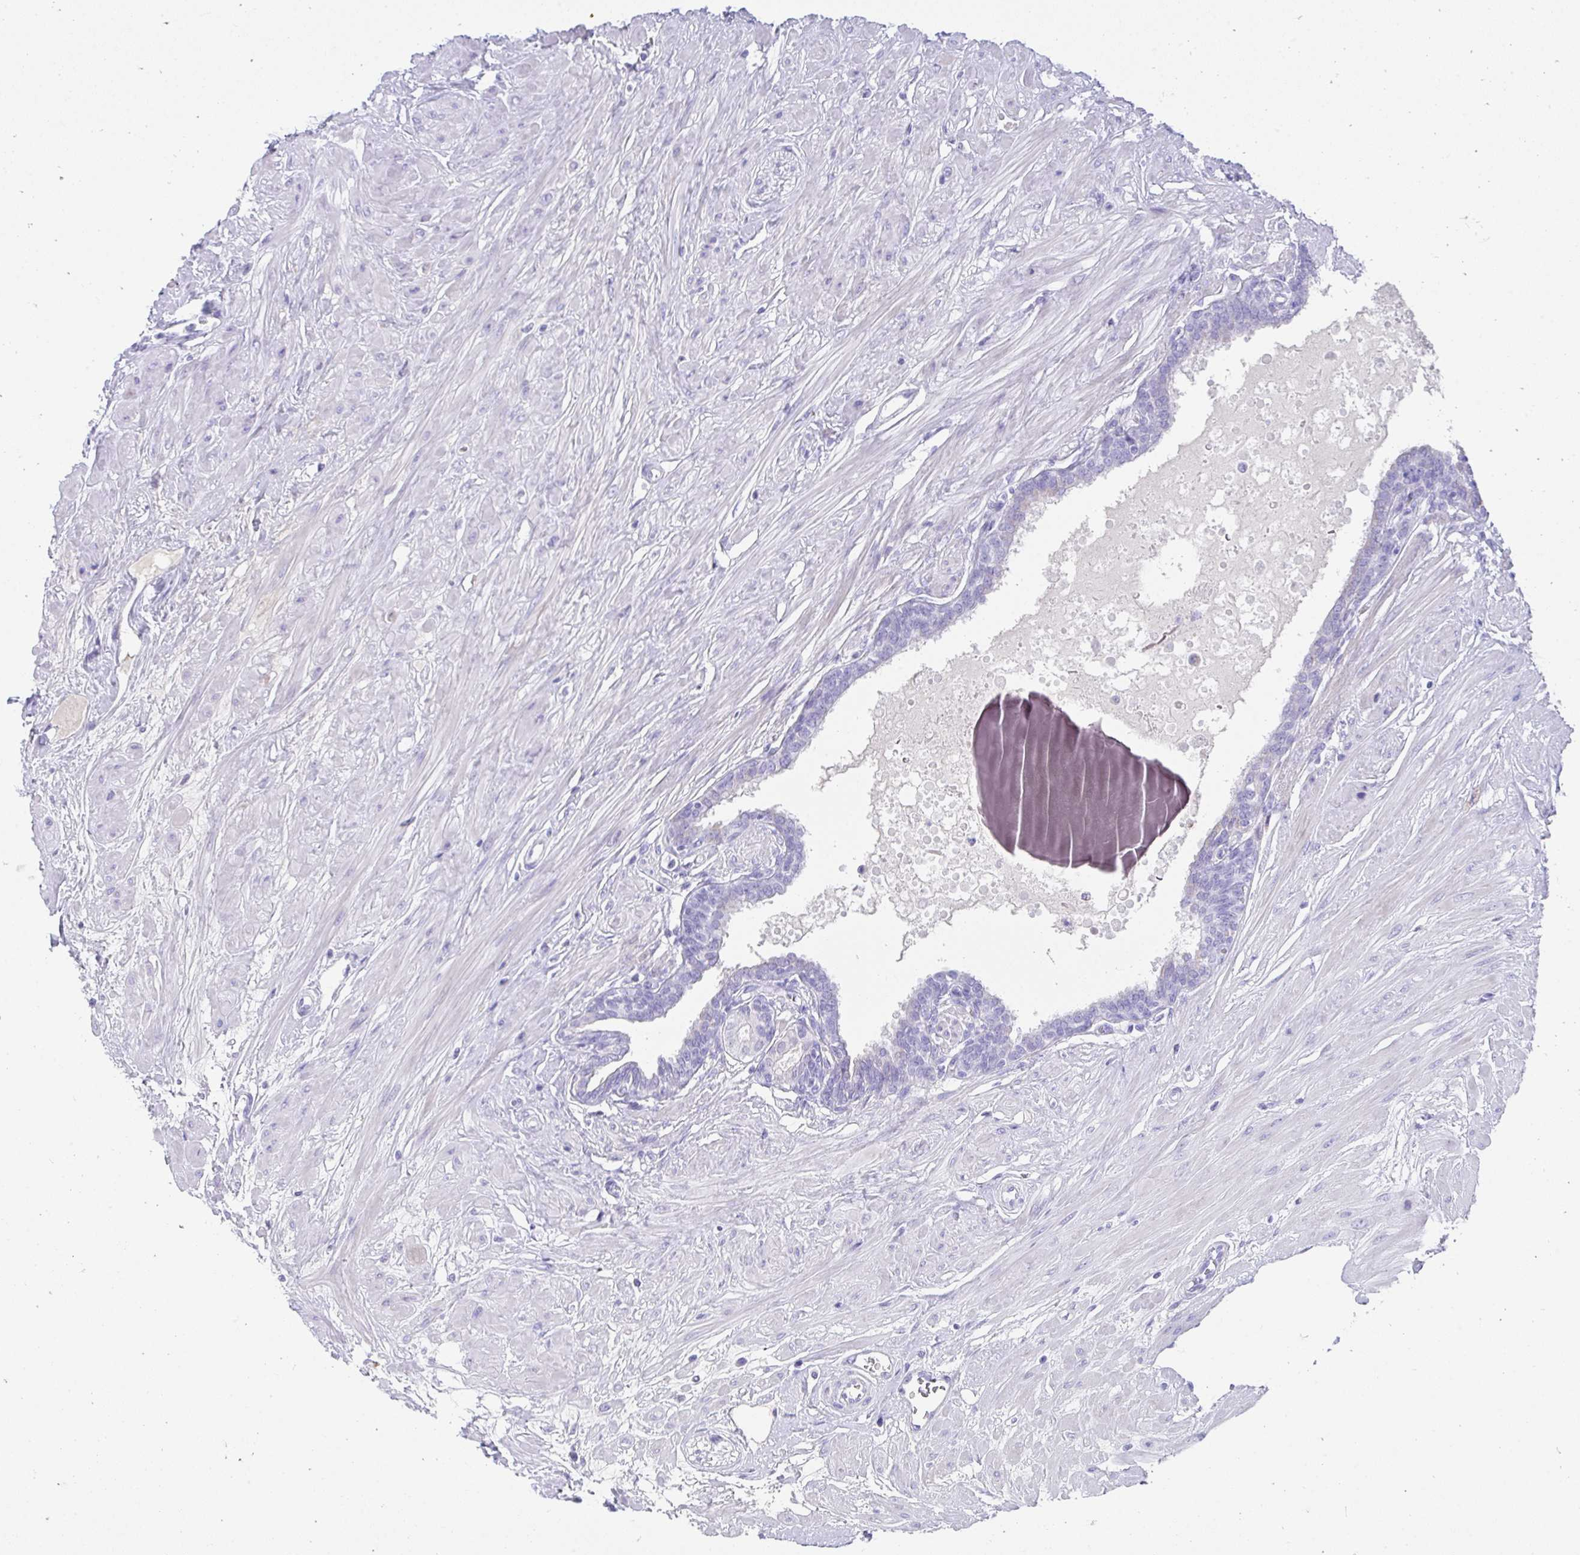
{"staining": {"intensity": "negative", "quantity": "none", "location": "none"}, "tissue": "seminal vesicle", "cell_type": "Glandular cells", "image_type": "normal", "snomed": [{"axis": "morphology", "description": "Normal tissue, NOS"}, {"axis": "topography", "description": "Prostate"}, {"axis": "topography", "description": "Seminal veicle"}], "caption": "The micrograph exhibits no significant staining in glandular cells of seminal vesicle. The staining is performed using DAB (3,3'-diaminobenzidine) brown chromogen with nuclei counter-stained in using hematoxylin.", "gene": "TNNT1", "patient": {"sex": "male", "age": 60}}